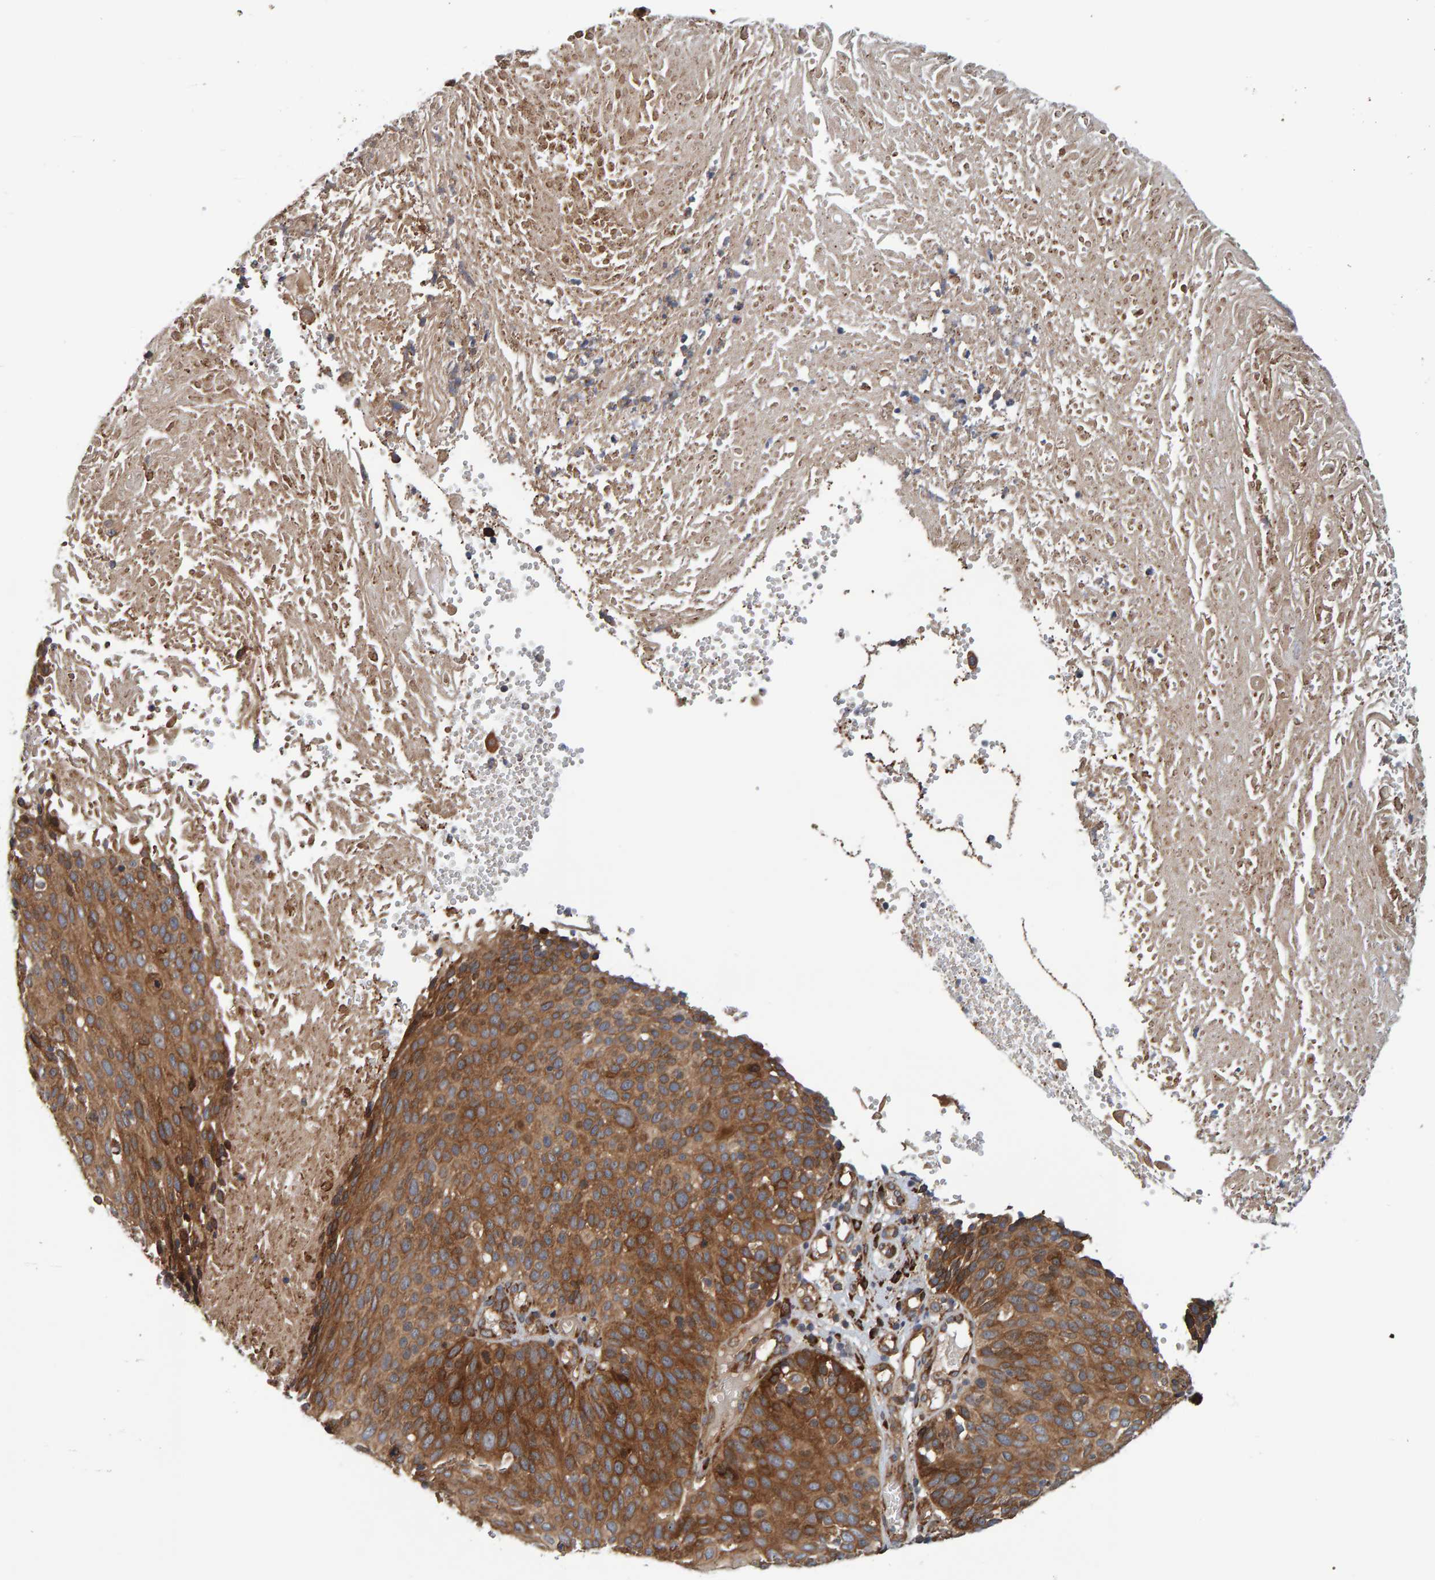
{"staining": {"intensity": "strong", "quantity": ">75%", "location": "cytoplasmic/membranous"}, "tissue": "cervical cancer", "cell_type": "Tumor cells", "image_type": "cancer", "snomed": [{"axis": "morphology", "description": "Squamous cell carcinoma, NOS"}, {"axis": "topography", "description": "Cervix"}], "caption": "Strong cytoplasmic/membranous staining for a protein is appreciated in about >75% of tumor cells of squamous cell carcinoma (cervical) using immunohistochemistry (IHC).", "gene": "BAIAP2", "patient": {"sex": "female", "age": 74}}